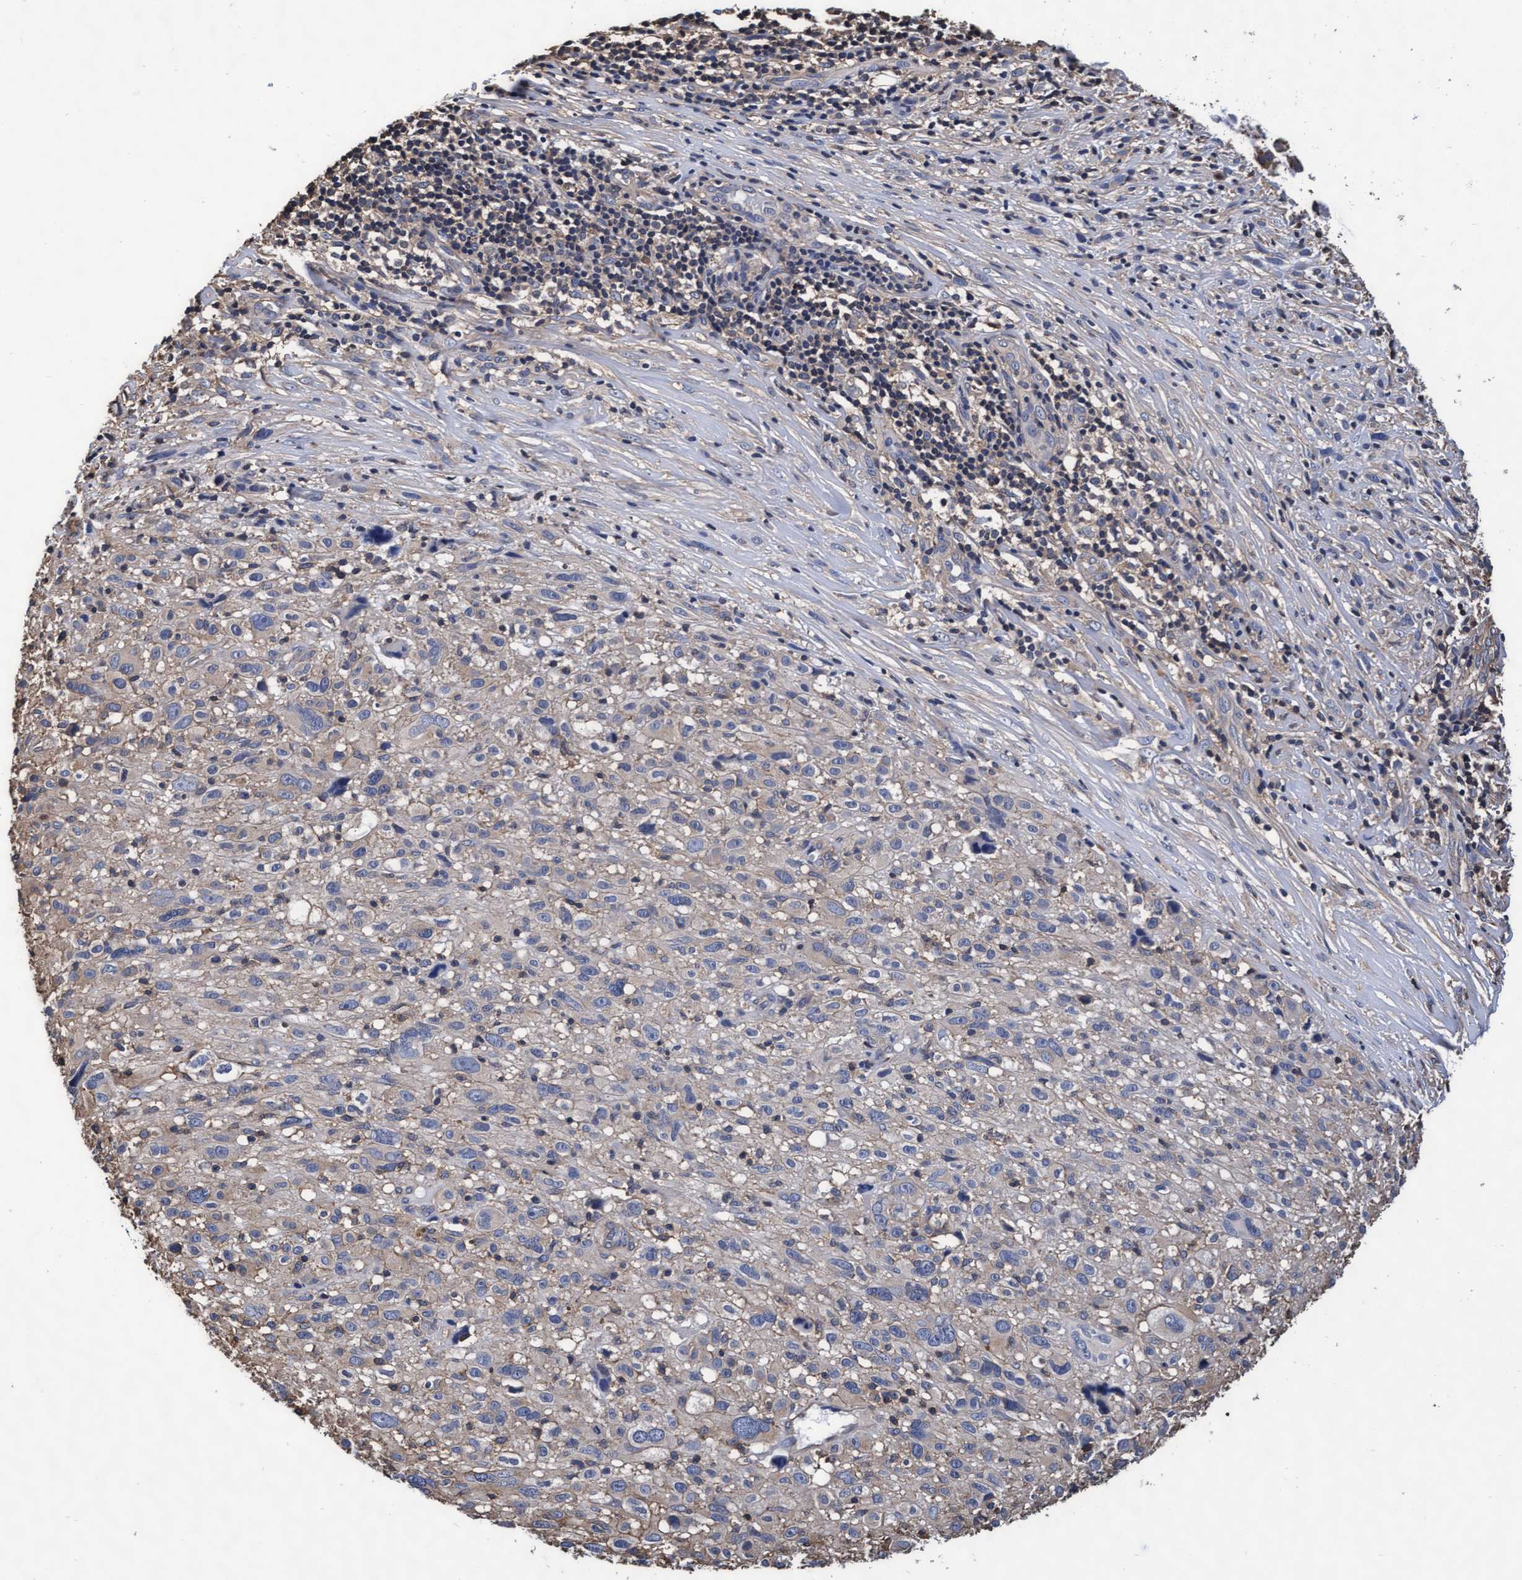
{"staining": {"intensity": "negative", "quantity": "none", "location": "none"}, "tissue": "melanoma", "cell_type": "Tumor cells", "image_type": "cancer", "snomed": [{"axis": "morphology", "description": "Malignant melanoma, NOS"}, {"axis": "topography", "description": "Skin"}], "caption": "Tumor cells show no significant positivity in melanoma.", "gene": "GRHPR", "patient": {"sex": "female", "age": 55}}